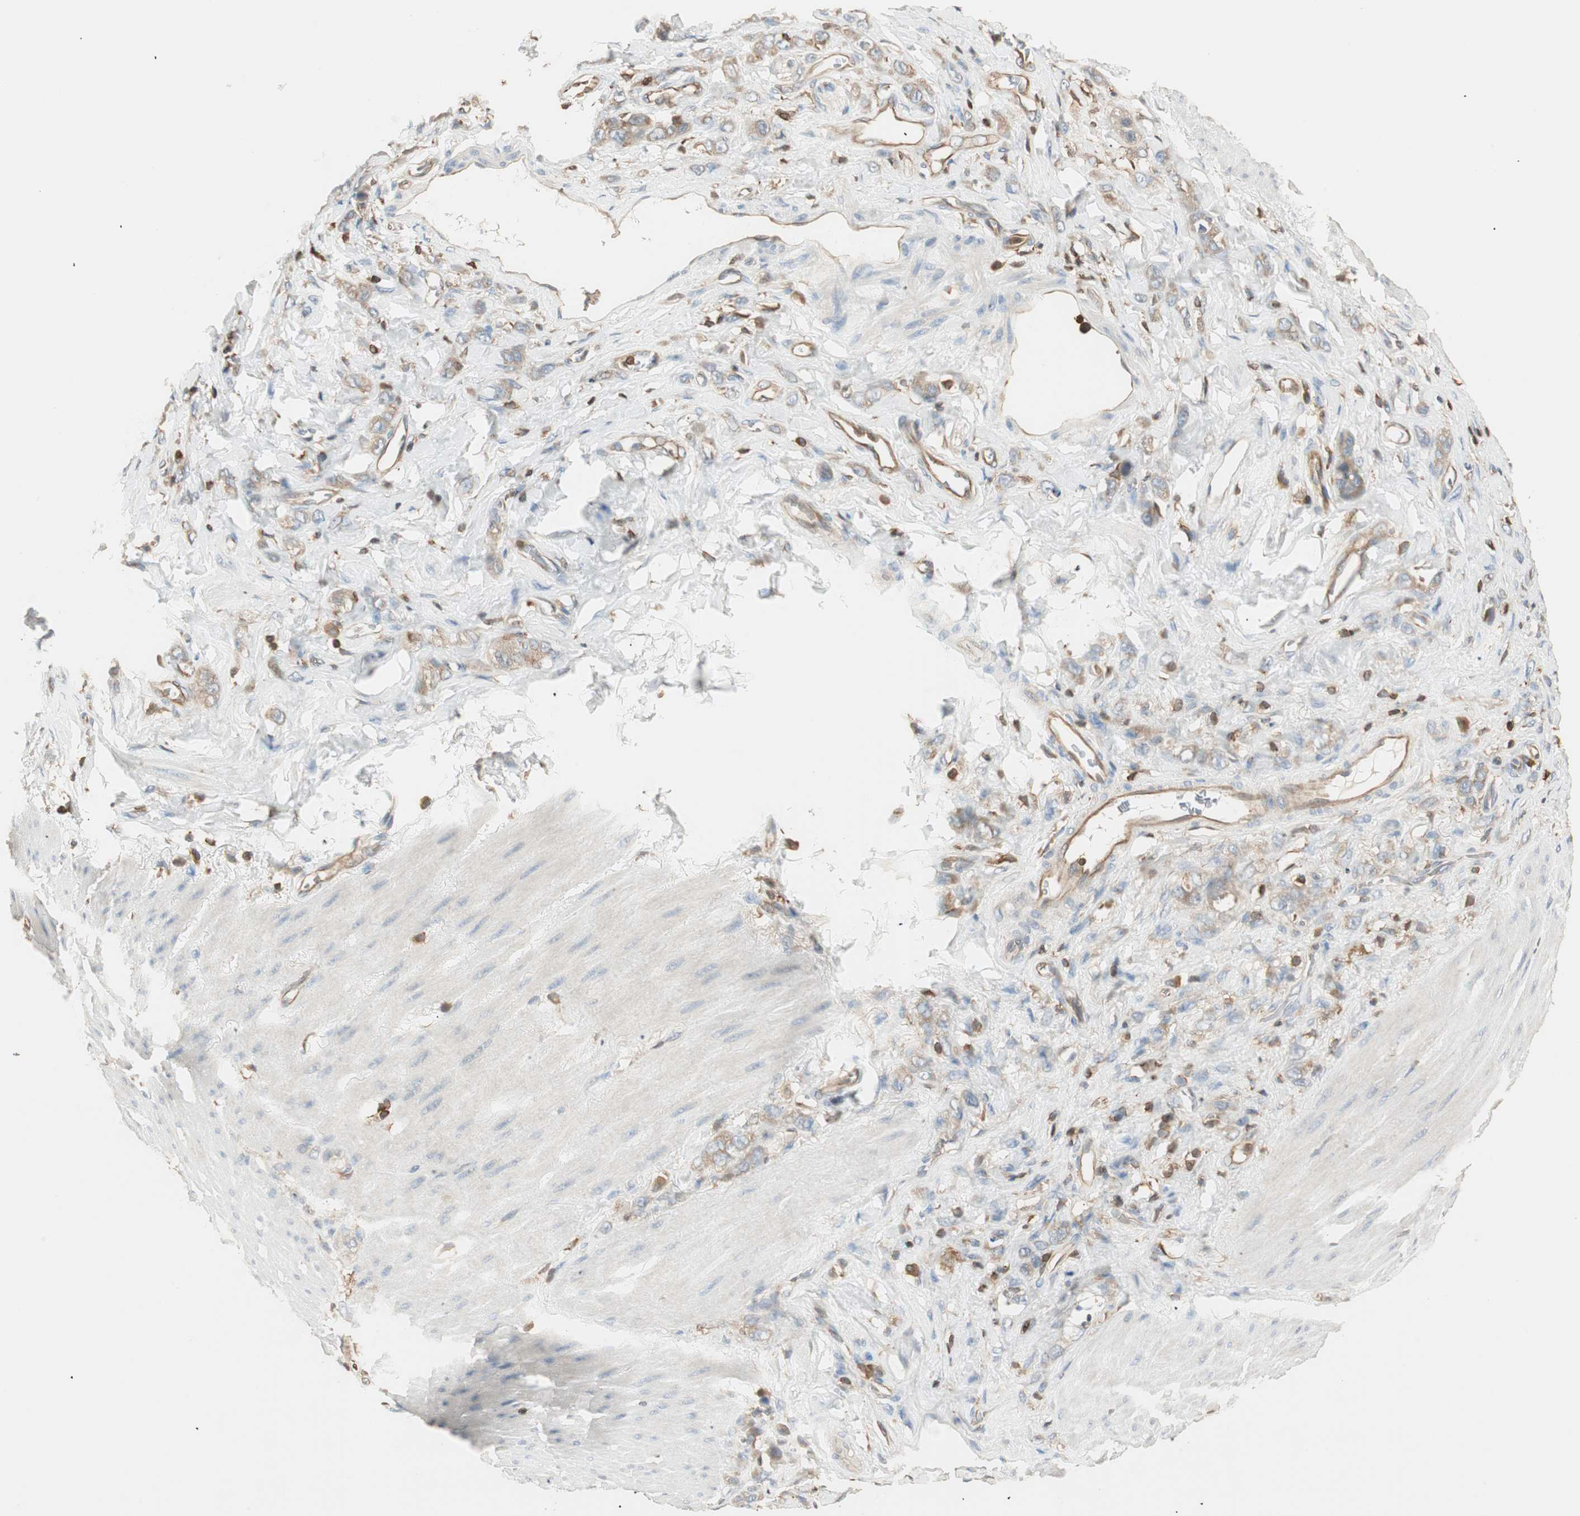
{"staining": {"intensity": "weak", "quantity": ">75%", "location": "cytoplasmic/membranous"}, "tissue": "stomach cancer", "cell_type": "Tumor cells", "image_type": "cancer", "snomed": [{"axis": "morphology", "description": "Adenocarcinoma, NOS"}, {"axis": "topography", "description": "Stomach"}], "caption": "Immunohistochemistry (IHC) staining of stomach cancer, which reveals low levels of weak cytoplasmic/membranous staining in about >75% of tumor cells indicating weak cytoplasmic/membranous protein expression. The staining was performed using DAB (3,3'-diaminobenzidine) (brown) for protein detection and nuclei were counterstained in hematoxylin (blue).", "gene": "CRLF3", "patient": {"sex": "male", "age": 82}}